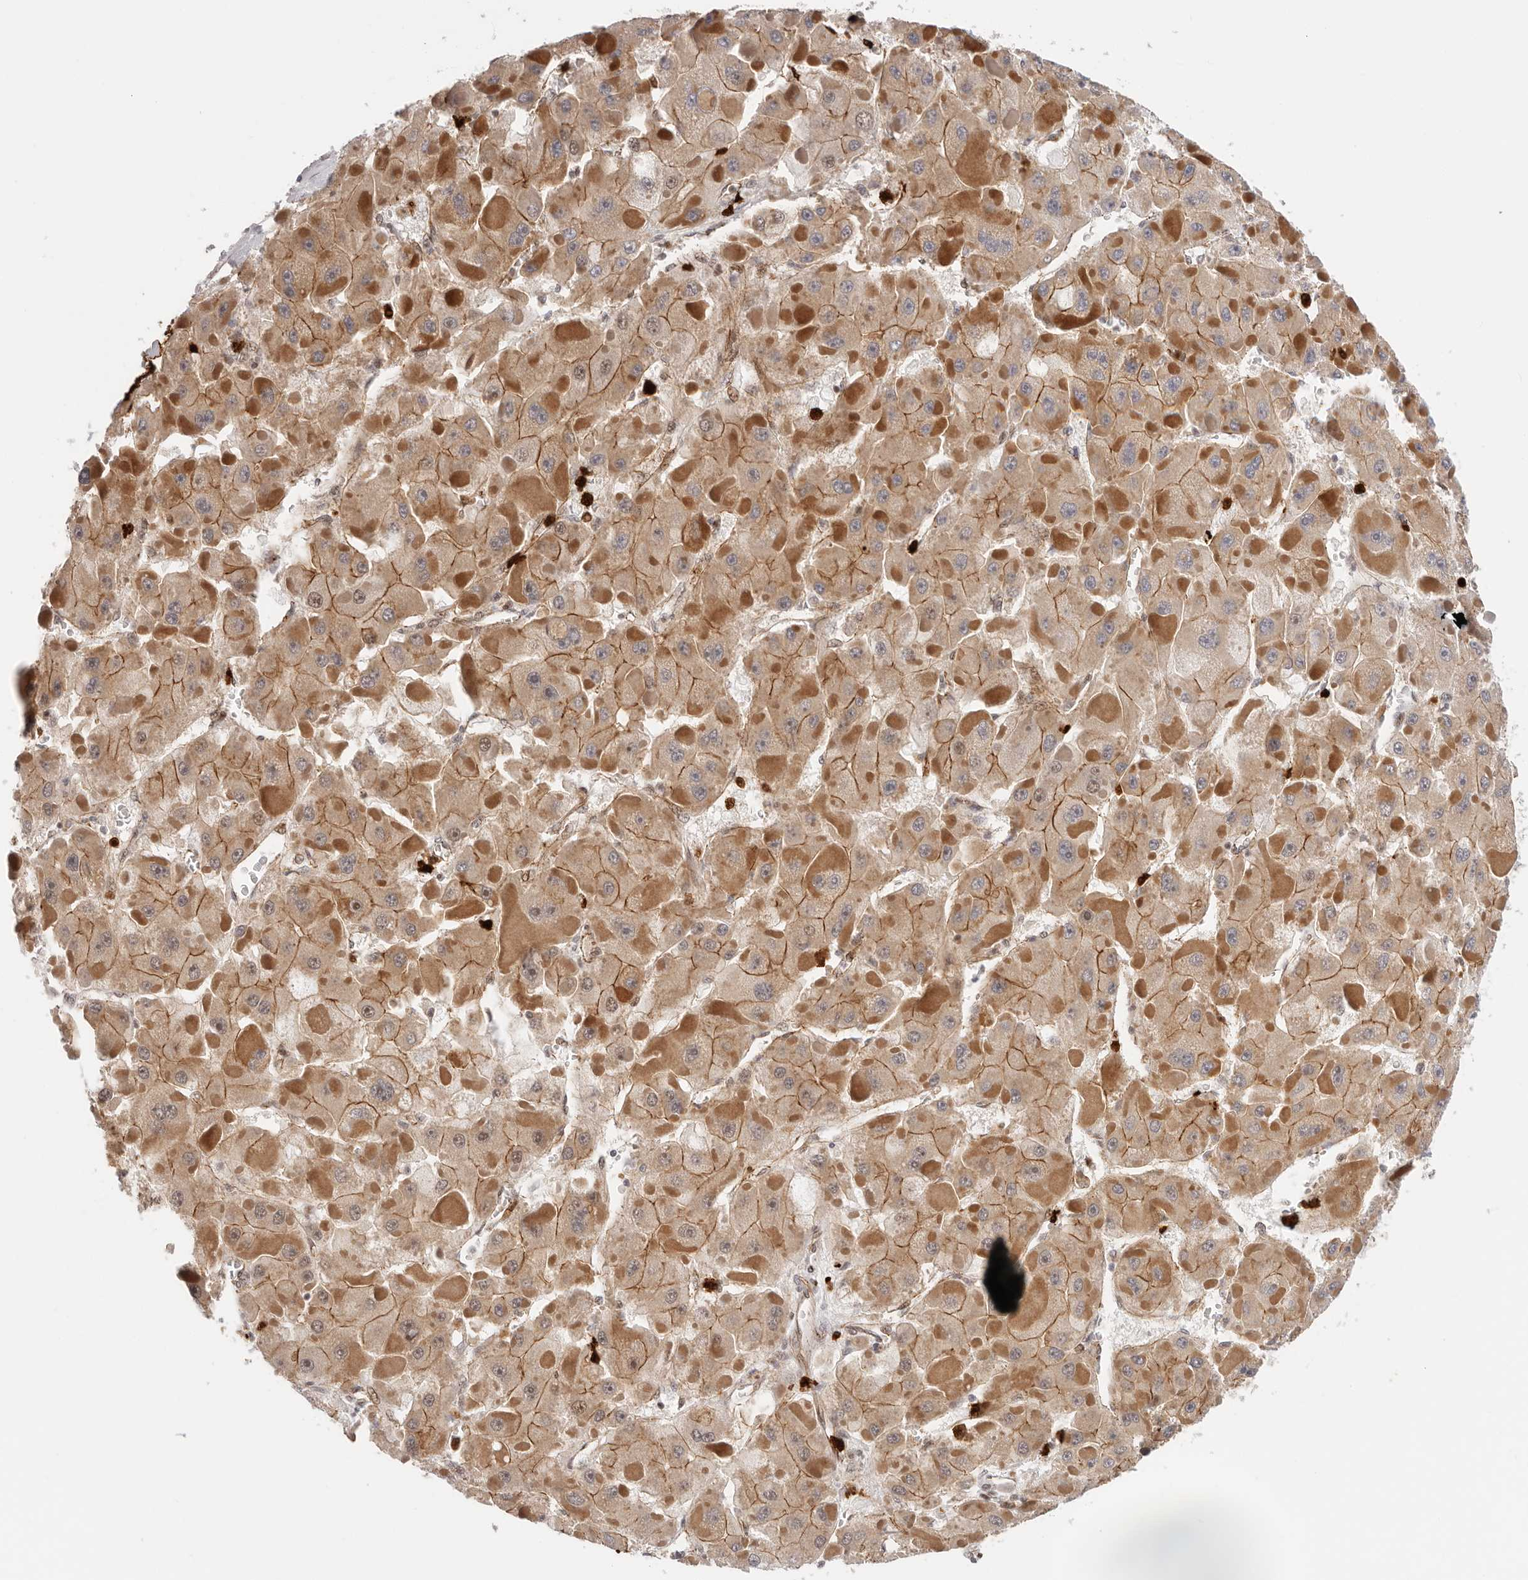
{"staining": {"intensity": "moderate", "quantity": ">75%", "location": "cytoplasmic/membranous,nuclear"}, "tissue": "liver cancer", "cell_type": "Tumor cells", "image_type": "cancer", "snomed": [{"axis": "morphology", "description": "Carcinoma, Hepatocellular, NOS"}, {"axis": "topography", "description": "Liver"}], "caption": "Immunohistochemistry (DAB (3,3'-diaminobenzidine)) staining of human hepatocellular carcinoma (liver) shows moderate cytoplasmic/membranous and nuclear protein staining in approximately >75% of tumor cells.", "gene": "AFDN", "patient": {"sex": "female", "age": 73}}